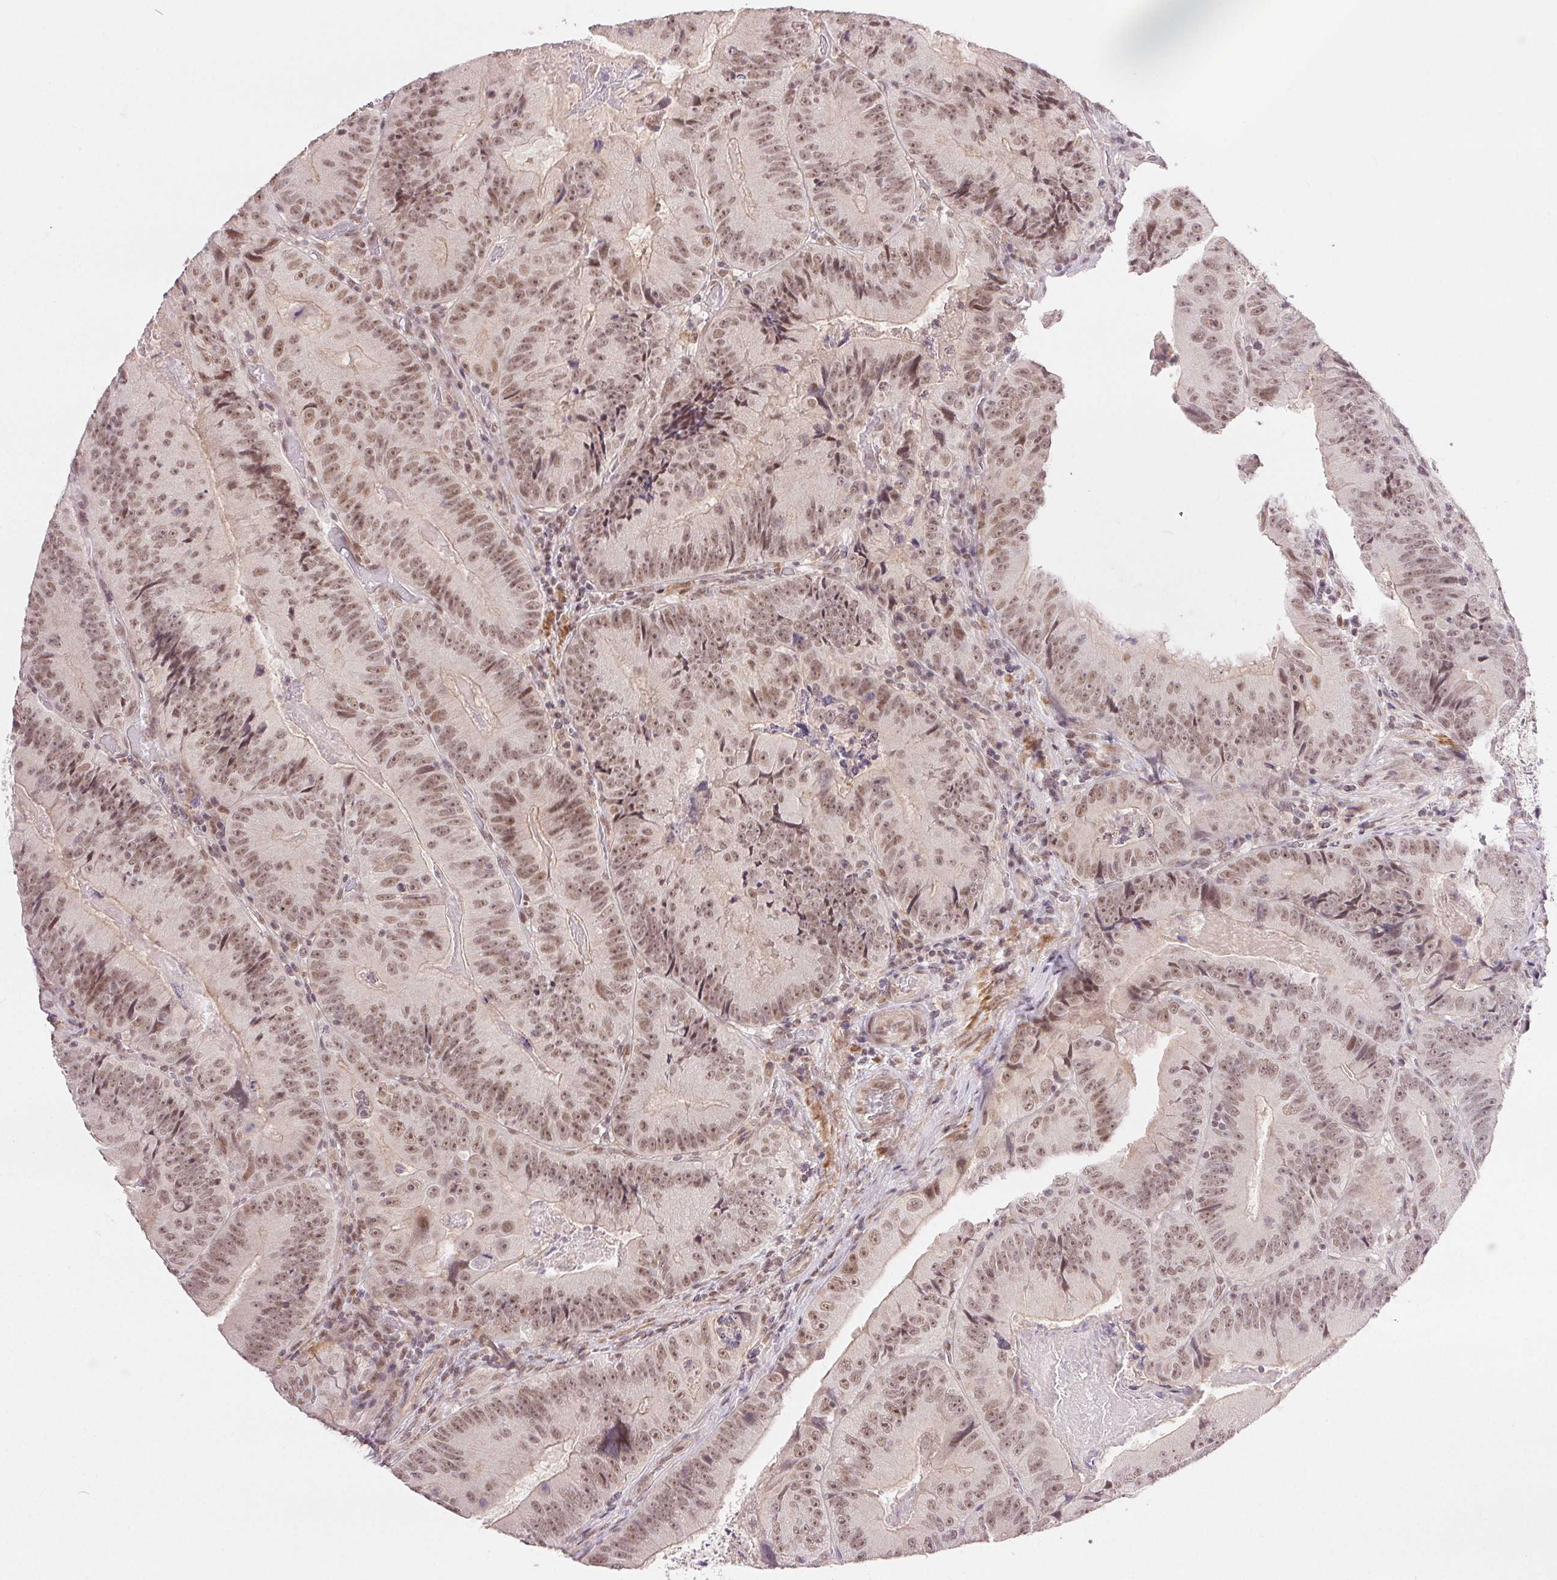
{"staining": {"intensity": "moderate", "quantity": ">75%", "location": "nuclear"}, "tissue": "colorectal cancer", "cell_type": "Tumor cells", "image_type": "cancer", "snomed": [{"axis": "morphology", "description": "Adenocarcinoma, NOS"}, {"axis": "topography", "description": "Colon"}], "caption": "Brown immunohistochemical staining in adenocarcinoma (colorectal) demonstrates moderate nuclear positivity in about >75% of tumor cells.", "gene": "PRPF18", "patient": {"sex": "female", "age": 86}}